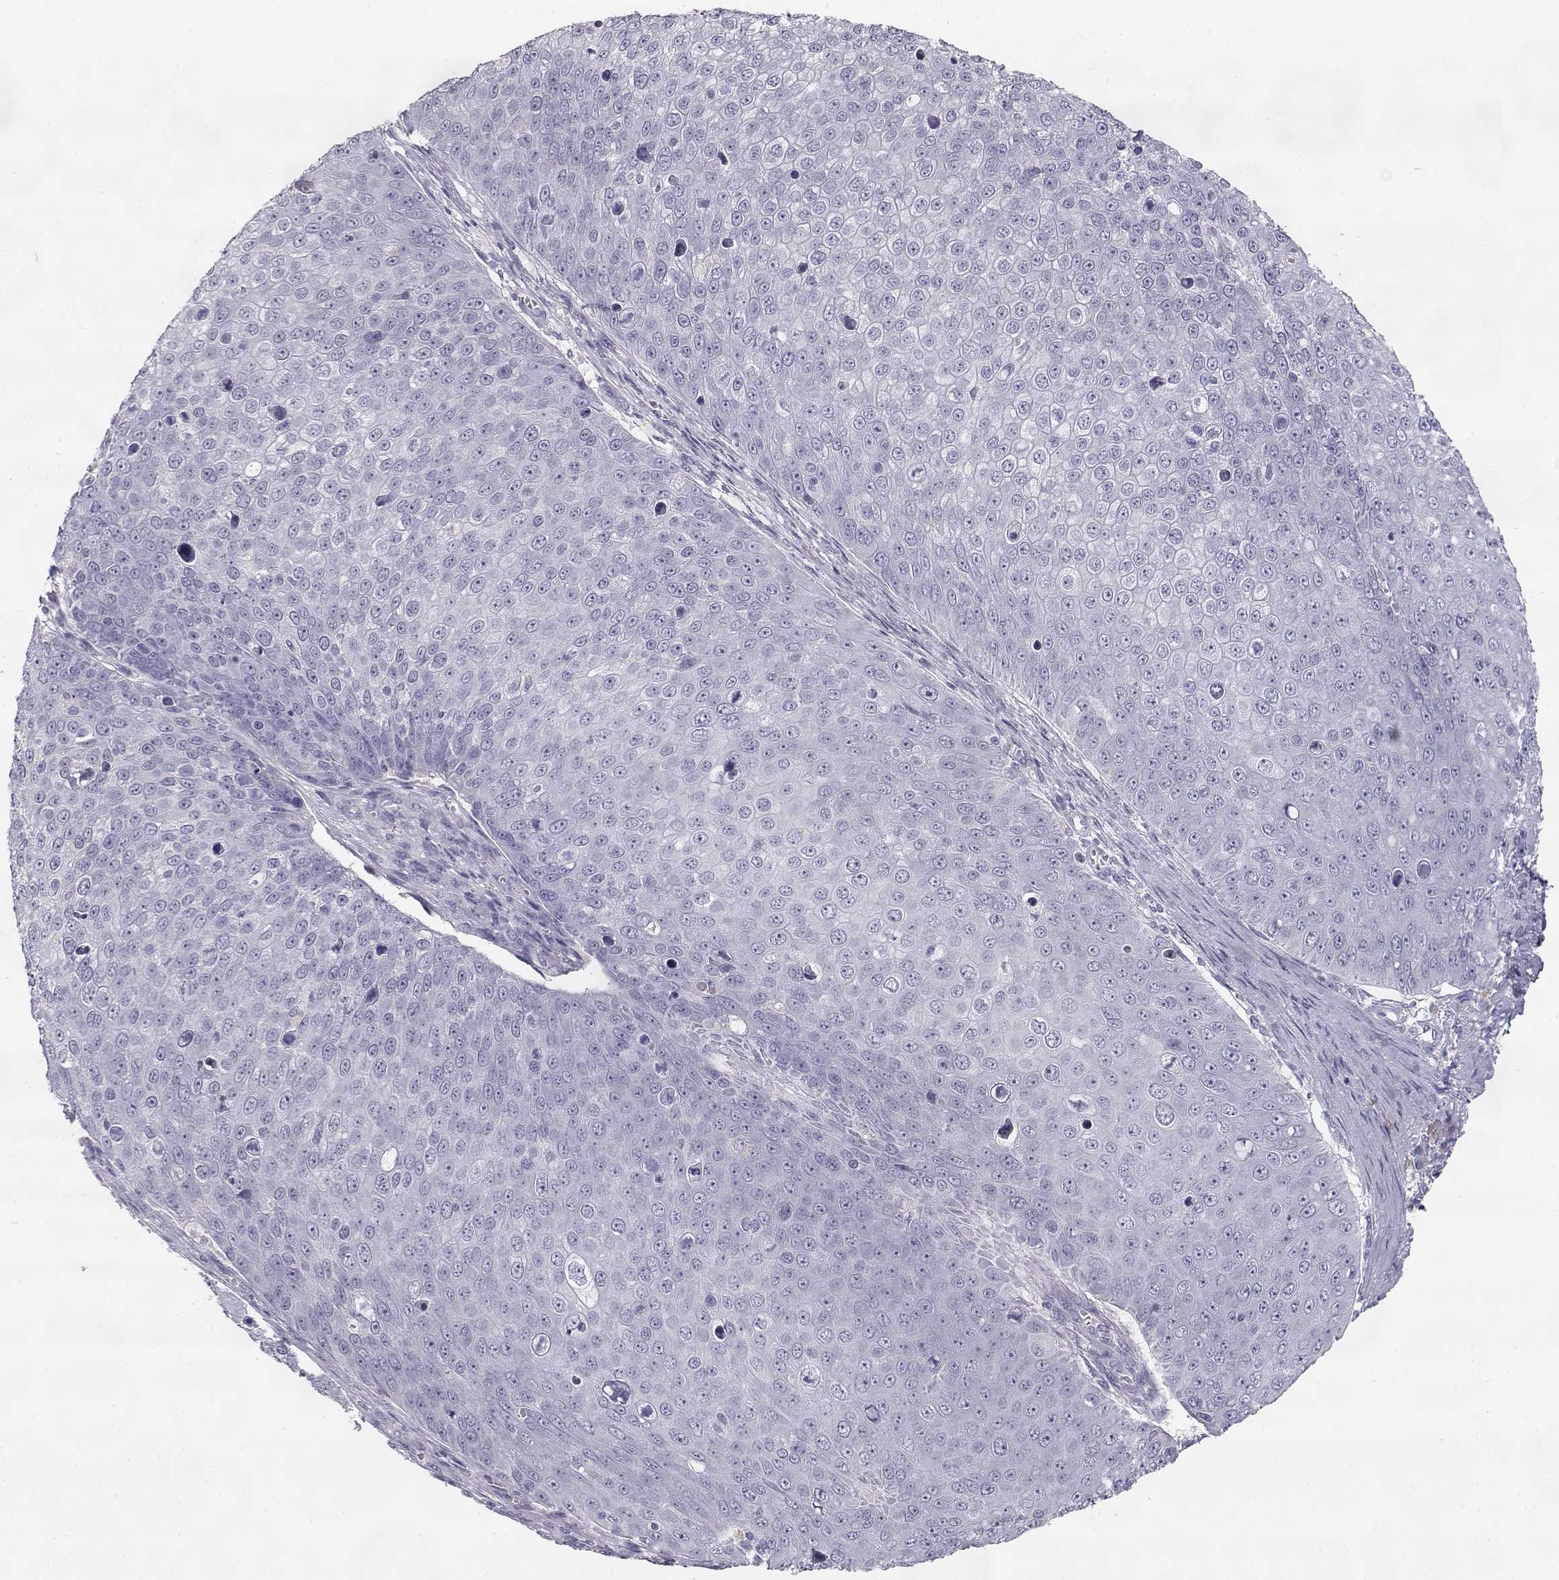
{"staining": {"intensity": "negative", "quantity": "none", "location": "none"}, "tissue": "skin cancer", "cell_type": "Tumor cells", "image_type": "cancer", "snomed": [{"axis": "morphology", "description": "Squamous cell carcinoma, NOS"}, {"axis": "topography", "description": "Skin"}], "caption": "DAB immunohistochemical staining of skin cancer (squamous cell carcinoma) displays no significant positivity in tumor cells.", "gene": "SLCO6A1", "patient": {"sex": "male", "age": 71}}